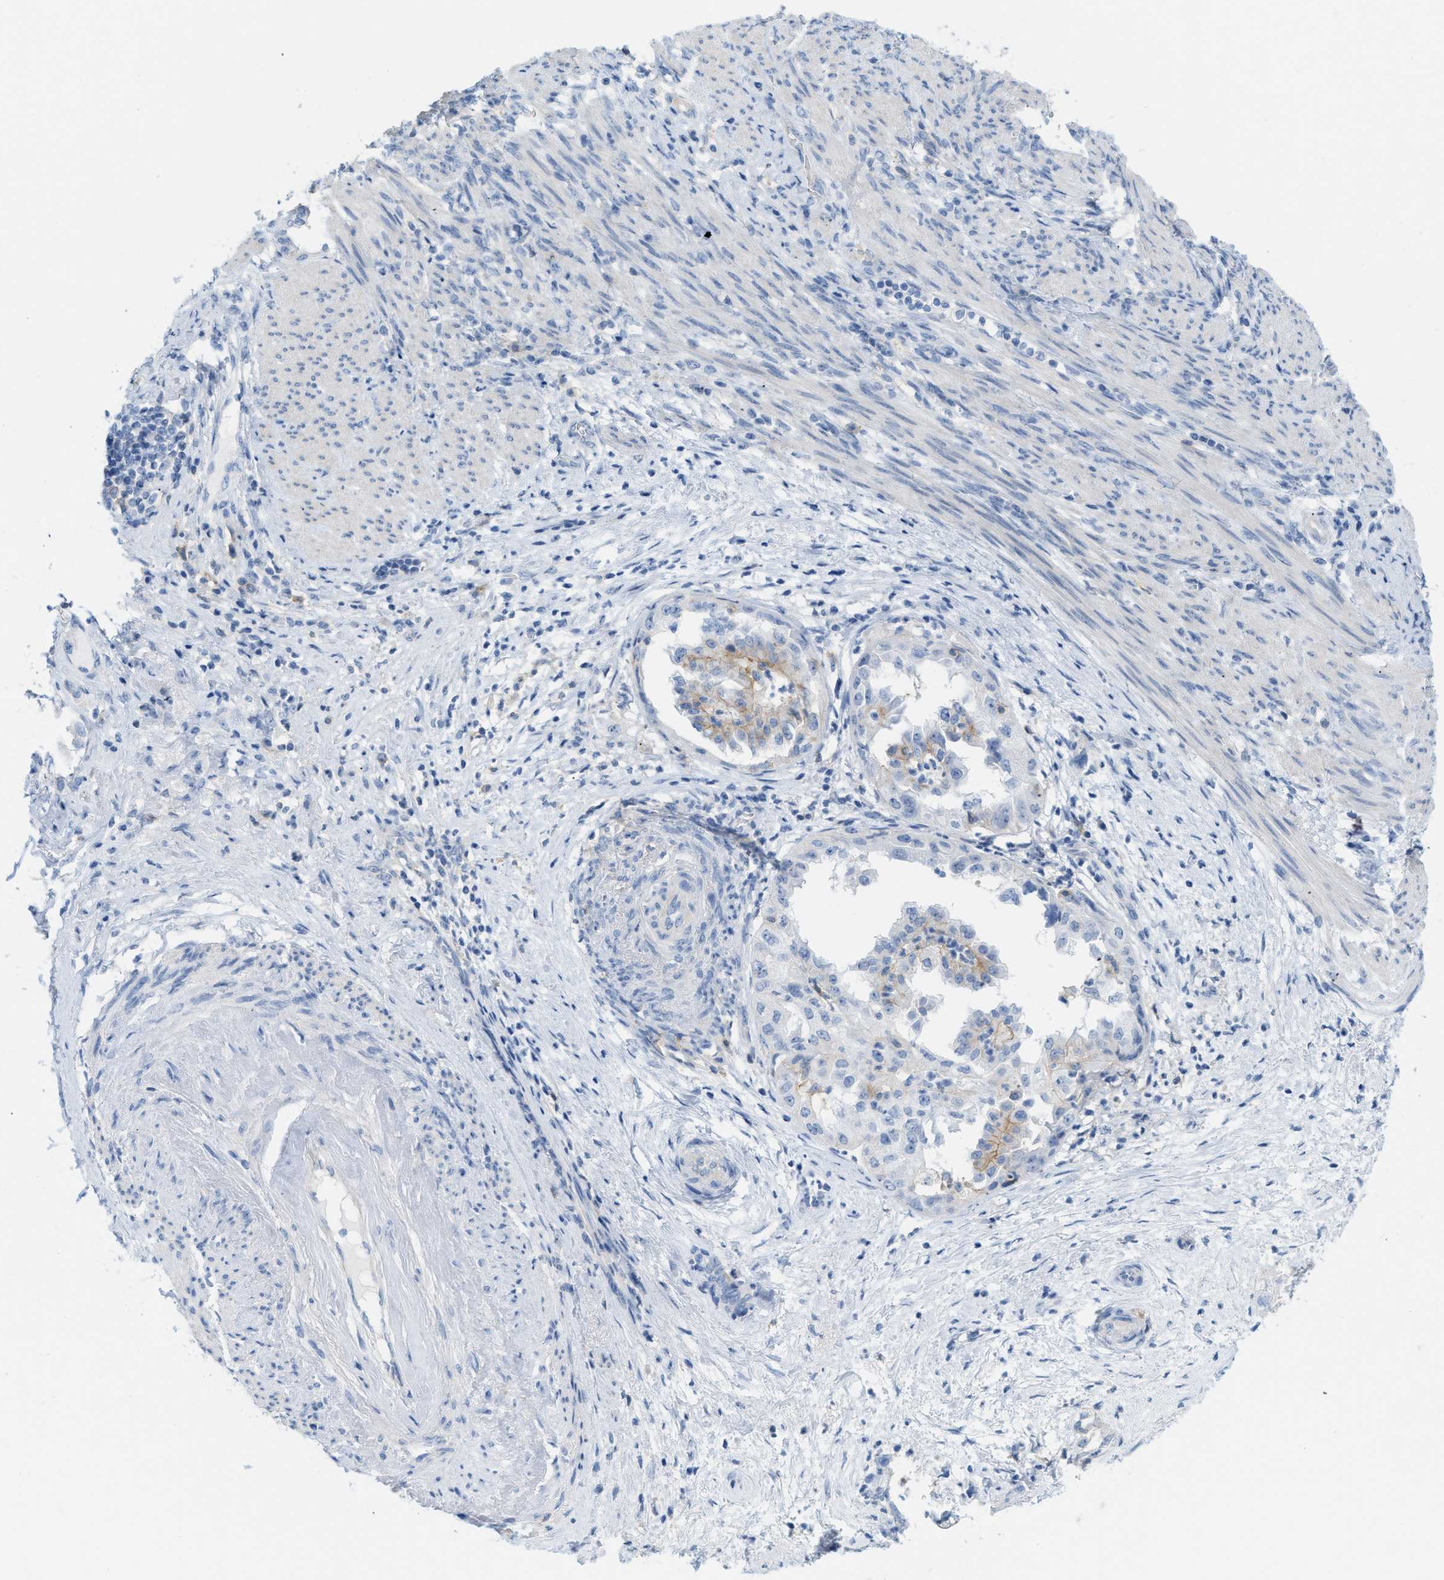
{"staining": {"intensity": "negative", "quantity": "none", "location": "none"}, "tissue": "endometrial cancer", "cell_type": "Tumor cells", "image_type": "cancer", "snomed": [{"axis": "morphology", "description": "Adenocarcinoma, NOS"}, {"axis": "topography", "description": "Endometrium"}], "caption": "High power microscopy image of an IHC image of endometrial adenocarcinoma, revealing no significant staining in tumor cells.", "gene": "SLC3A2", "patient": {"sex": "female", "age": 85}}